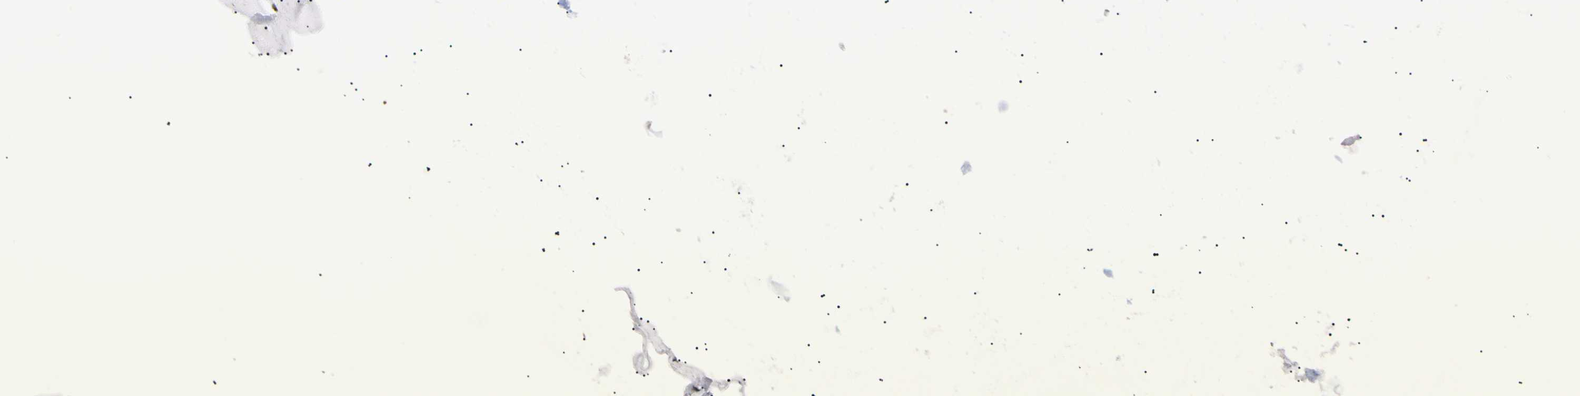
{"staining": {"intensity": "weak", "quantity": "<25%", "location": "nuclear"}, "tissue": "adipose tissue", "cell_type": "Adipocytes", "image_type": "normal", "snomed": [{"axis": "morphology", "description": "Normal tissue, NOS"}, {"axis": "topography", "description": "Bronchus"}], "caption": "Immunohistochemical staining of benign adipose tissue displays no significant positivity in adipocytes. (DAB immunohistochemistry (IHC), high magnification).", "gene": "SMARCA5", "patient": {"sex": "female", "age": 73}}